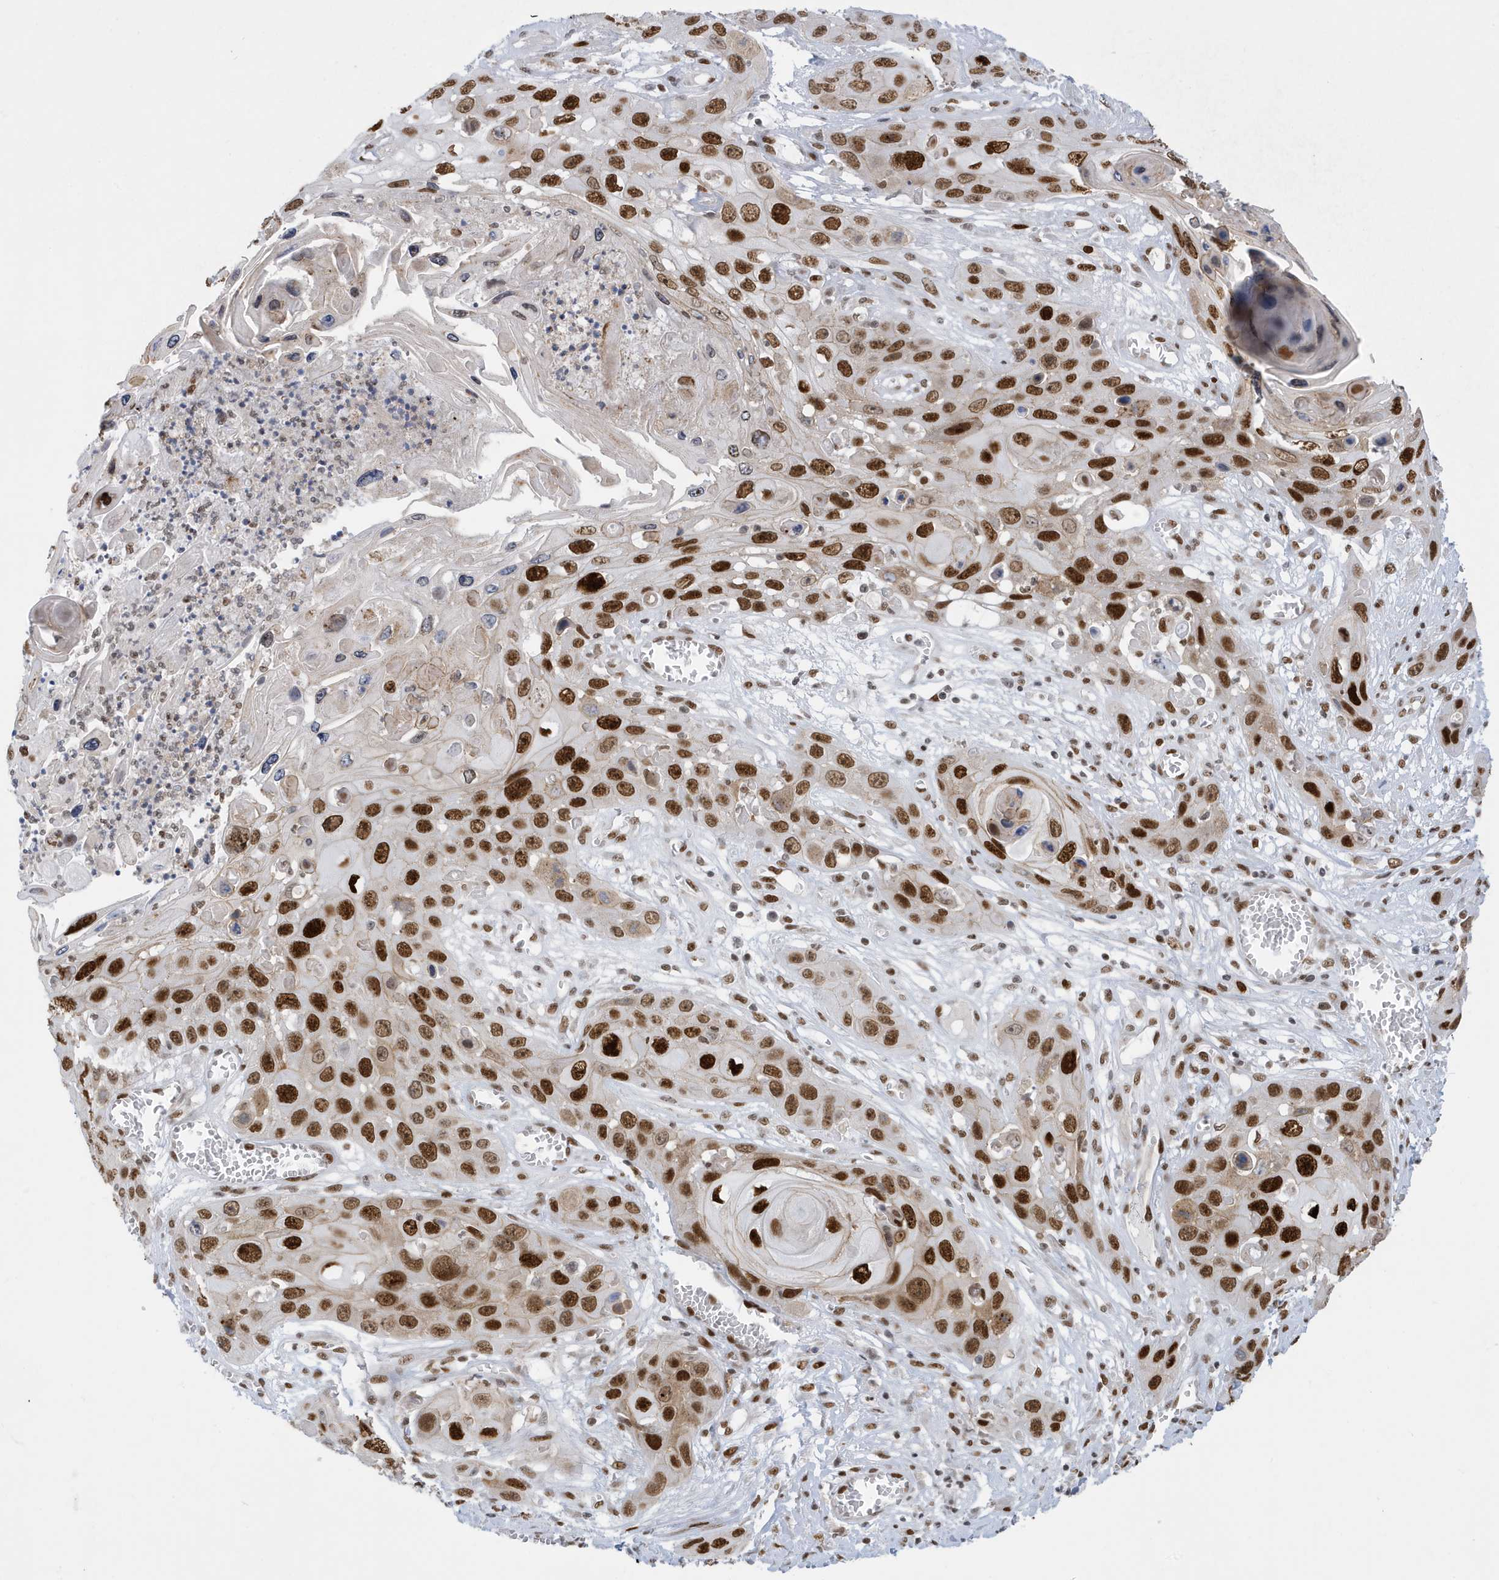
{"staining": {"intensity": "strong", "quantity": ">75%", "location": "nuclear"}, "tissue": "skin cancer", "cell_type": "Tumor cells", "image_type": "cancer", "snomed": [{"axis": "morphology", "description": "Squamous cell carcinoma, NOS"}, {"axis": "topography", "description": "Skin"}], "caption": "There is high levels of strong nuclear expression in tumor cells of skin cancer, as demonstrated by immunohistochemical staining (brown color).", "gene": "PCYT1A", "patient": {"sex": "male", "age": 55}}